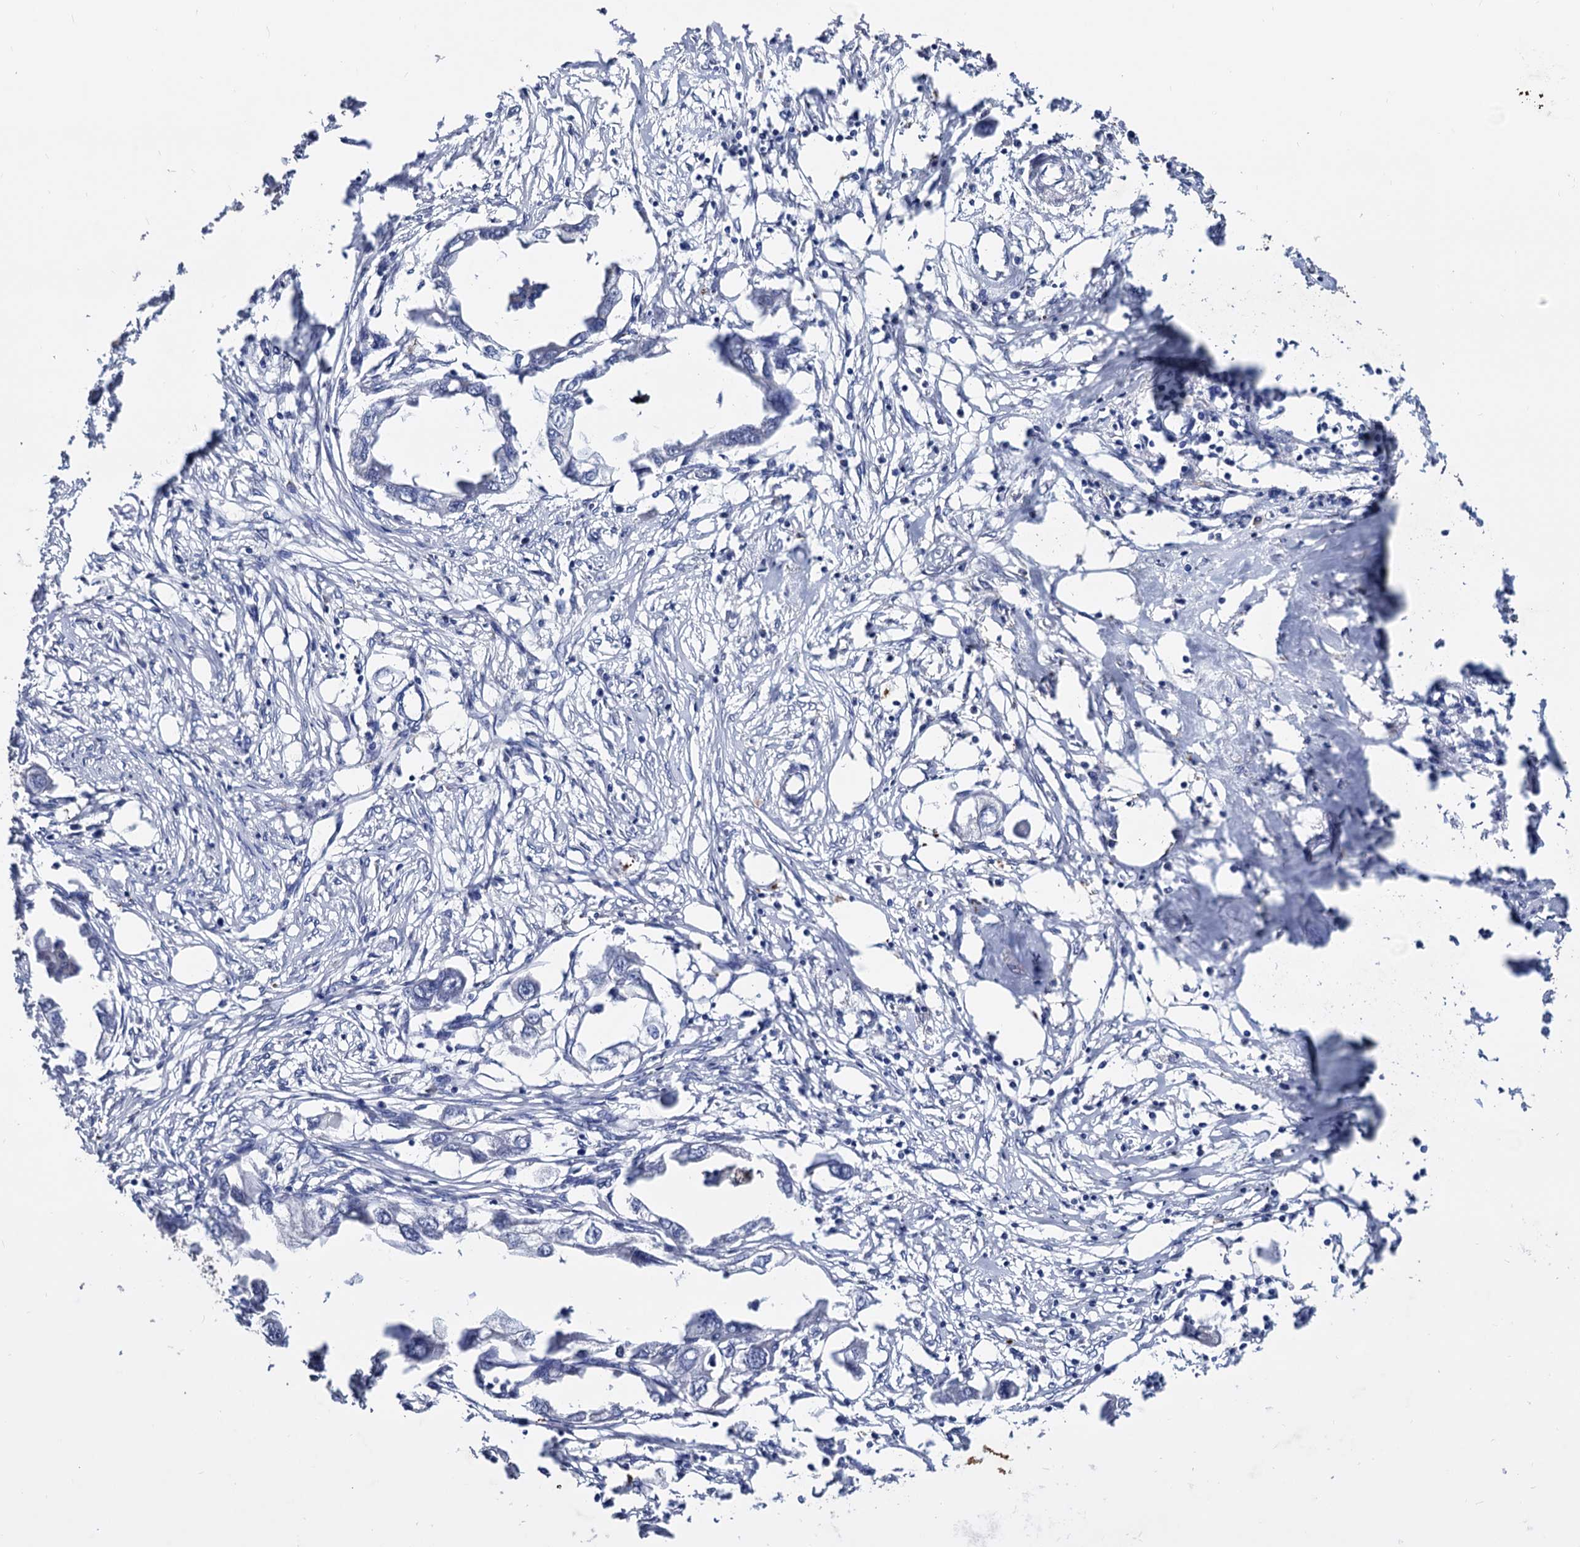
{"staining": {"intensity": "negative", "quantity": "none", "location": "none"}, "tissue": "endometrial cancer", "cell_type": "Tumor cells", "image_type": "cancer", "snomed": [{"axis": "morphology", "description": "Adenocarcinoma, NOS"}, {"axis": "morphology", "description": "Adenocarcinoma, metastatic, NOS"}, {"axis": "topography", "description": "Adipose tissue"}, {"axis": "topography", "description": "Endometrium"}], "caption": "This is a image of IHC staining of endometrial cancer, which shows no expression in tumor cells.", "gene": "NPAS4", "patient": {"sex": "female", "age": 67}}